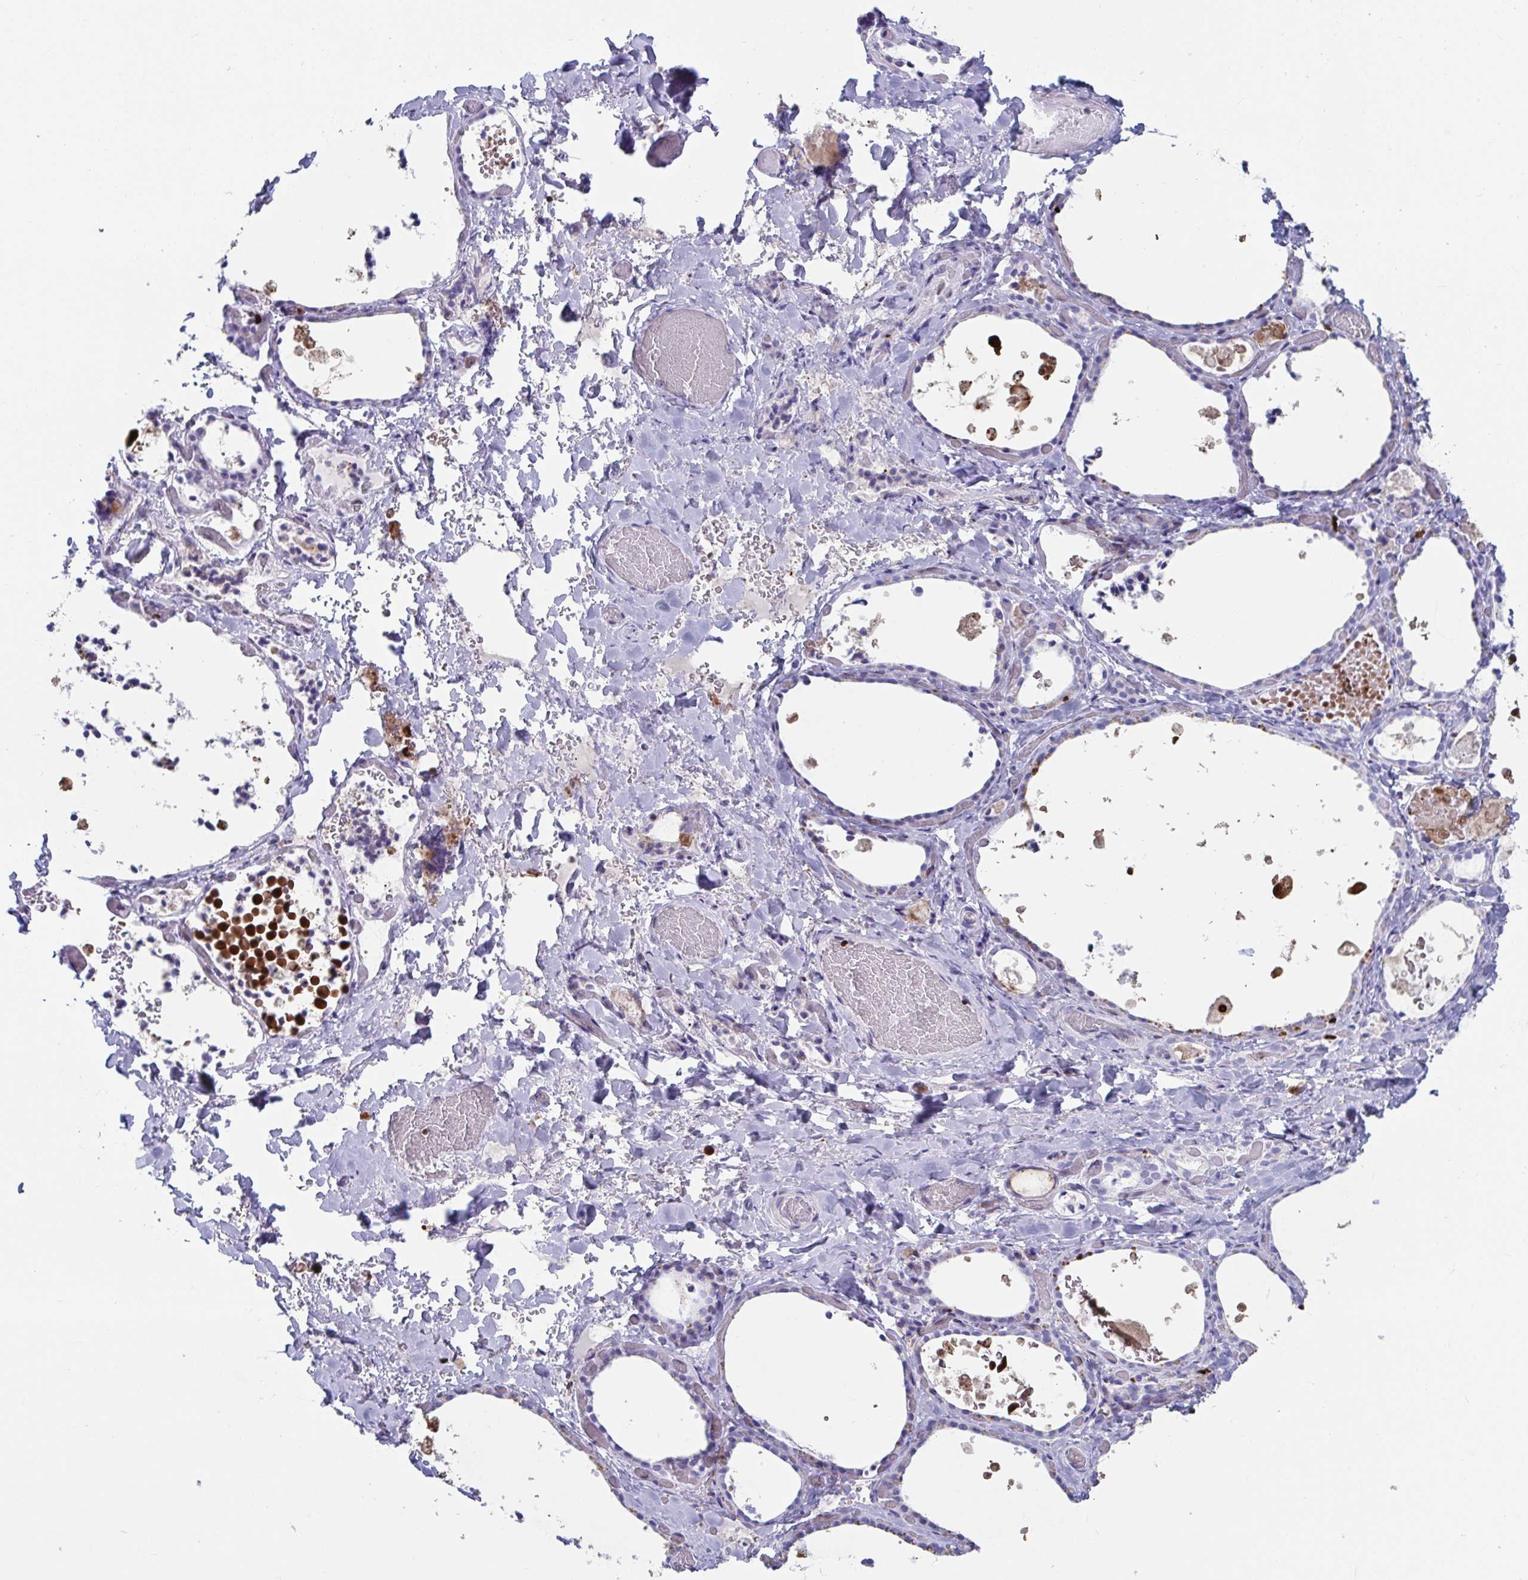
{"staining": {"intensity": "negative", "quantity": "none", "location": "none"}, "tissue": "thyroid gland", "cell_type": "Glandular cells", "image_type": "normal", "snomed": [{"axis": "morphology", "description": "Normal tissue, NOS"}, {"axis": "topography", "description": "Thyroid gland"}], "caption": "Protein analysis of normal thyroid gland demonstrates no significant staining in glandular cells.", "gene": "ZNF586", "patient": {"sex": "female", "age": 56}}